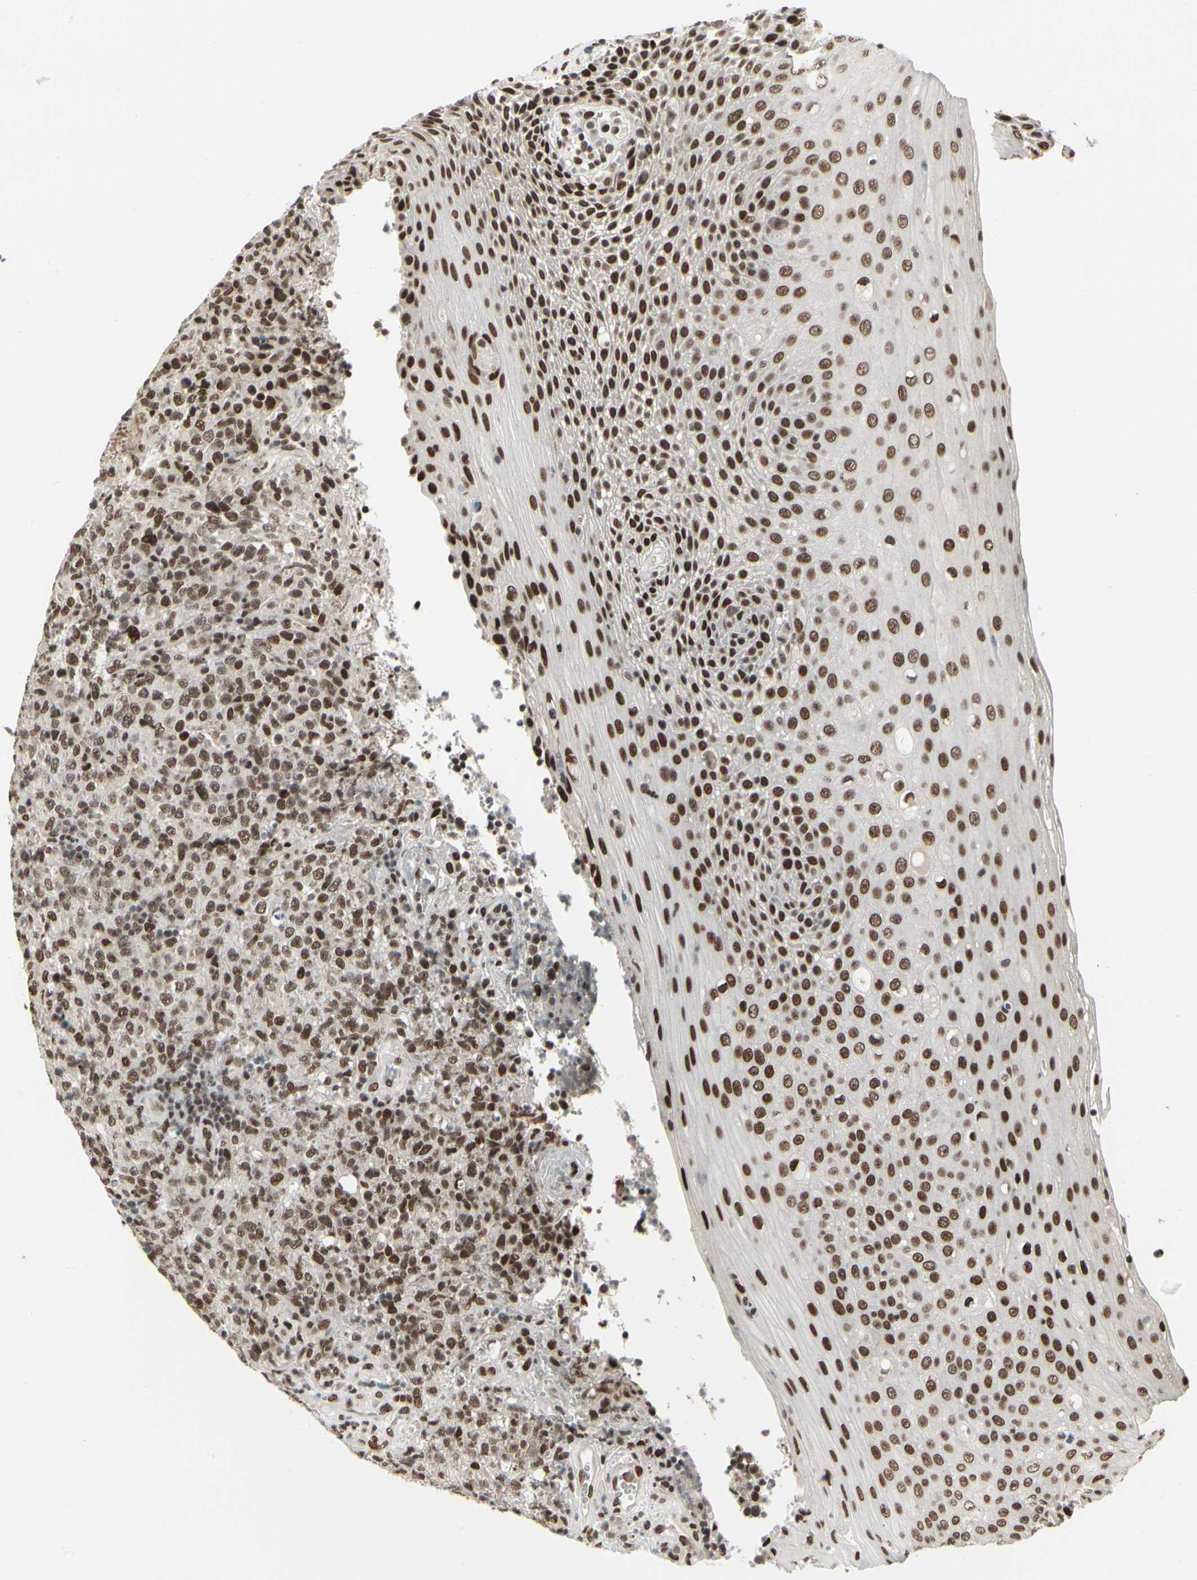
{"staining": {"intensity": "moderate", "quantity": ">75%", "location": "nuclear"}, "tissue": "lymphoma", "cell_type": "Tumor cells", "image_type": "cancer", "snomed": [{"axis": "morphology", "description": "Malignant lymphoma, non-Hodgkin's type, High grade"}, {"axis": "topography", "description": "Tonsil"}], "caption": "Immunohistochemistry (IHC) of lymphoma exhibits medium levels of moderate nuclear staining in approximately >75% of tumor cells.", "gene": "HMG20A", "patient": {"sex": "female", "age": 36}}